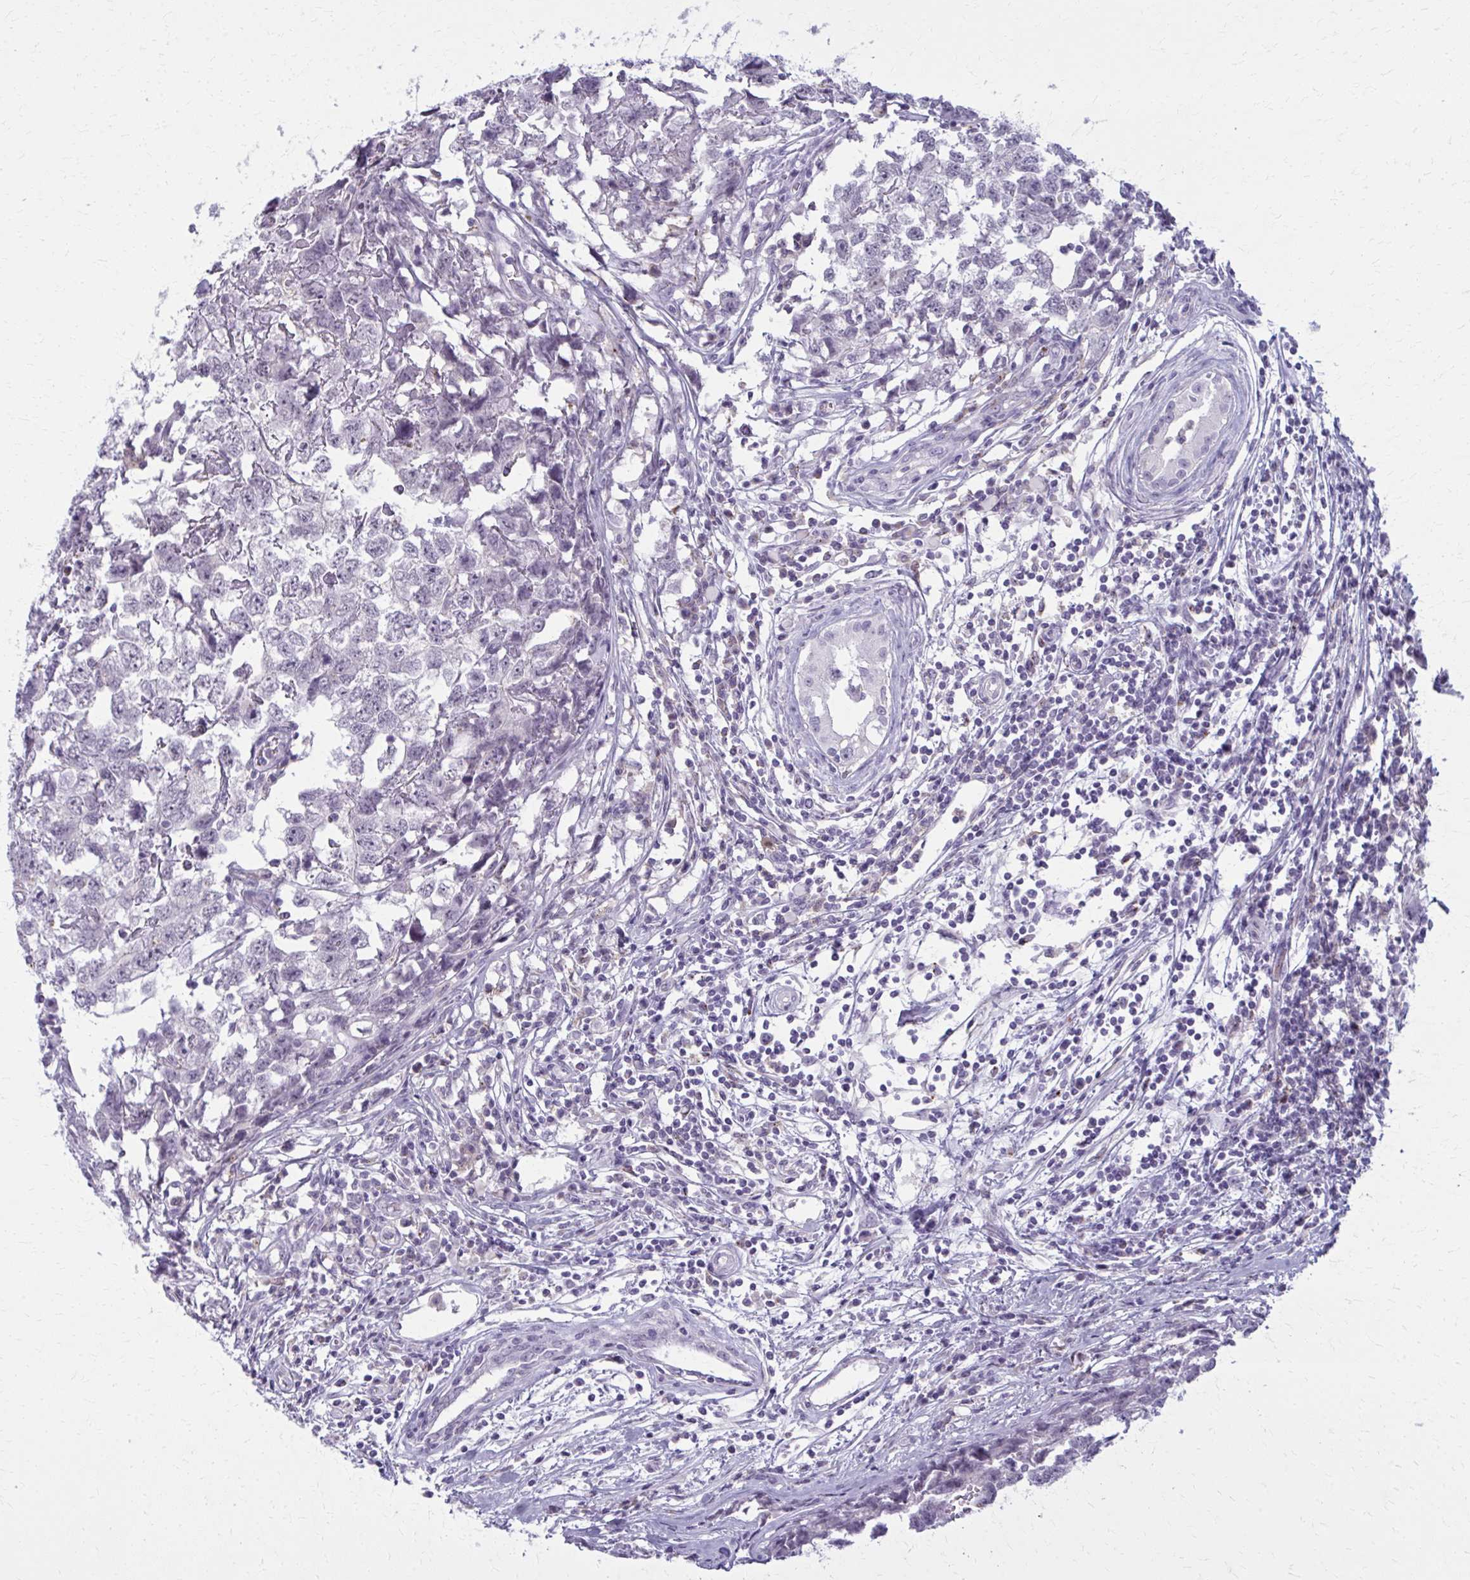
{"staining": {"intensity": "negative", "quantity": "none", "location": "none"}, "tissue": "testis cancer", "cell_type": "Tumor cells", "image_type": "cancer", "snomed": [{"axis": "morphology", "description": "Carcinoma, Embryonal, NOS"}, {"axis": "topography", "description": "Testis"}], "caption": "Immunohistochemistry (IHC) photomicrograph of human testis cancer (embryonal carcinoma) stained for a protein (brown), which shows no staining in tumor cells.", "gene": "CARD9", "patient": {"sex": "male", "age": 22}}